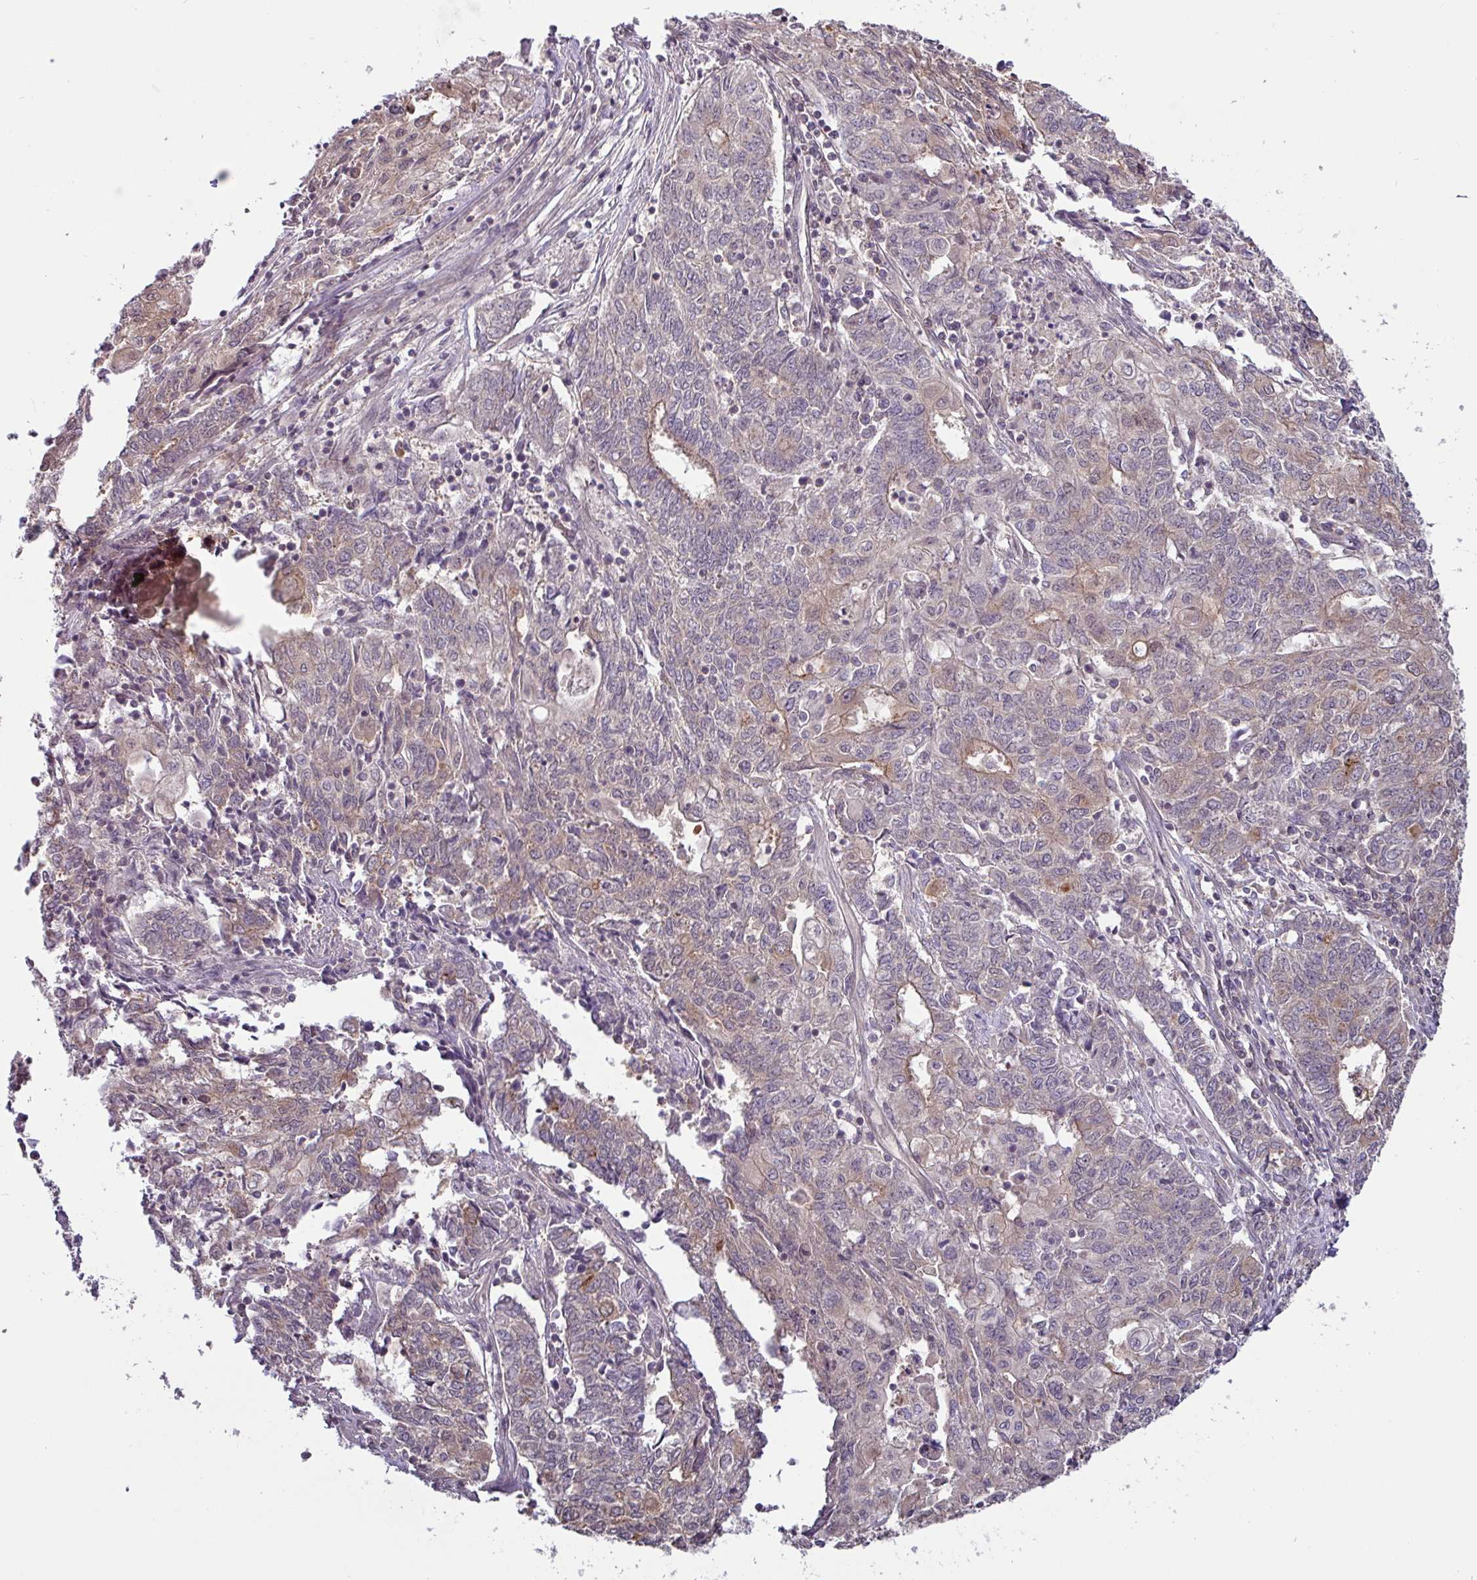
{"staining": {"intensity": "weak", "quantity": "<25%", "location": "cytoplasmic/membranous"}, "tissue": "endometrial cancer", "cell_type": "Tumor cells", "image_type": "cancer", "snomed": [{"axis": "morphology", "description": "Adenocarcinoma, NOS"}, {"axis": "topography", "description": "Endometrium"}], "caption": "Protein analysis of endometrial adenocarcinoma demonstrates no significant staining in tumor cells. (Immunohistochemistry, brightfield microscopy, high magnification).", "gene": "SHB", "patient": {"sex": "female", "age": 54}}